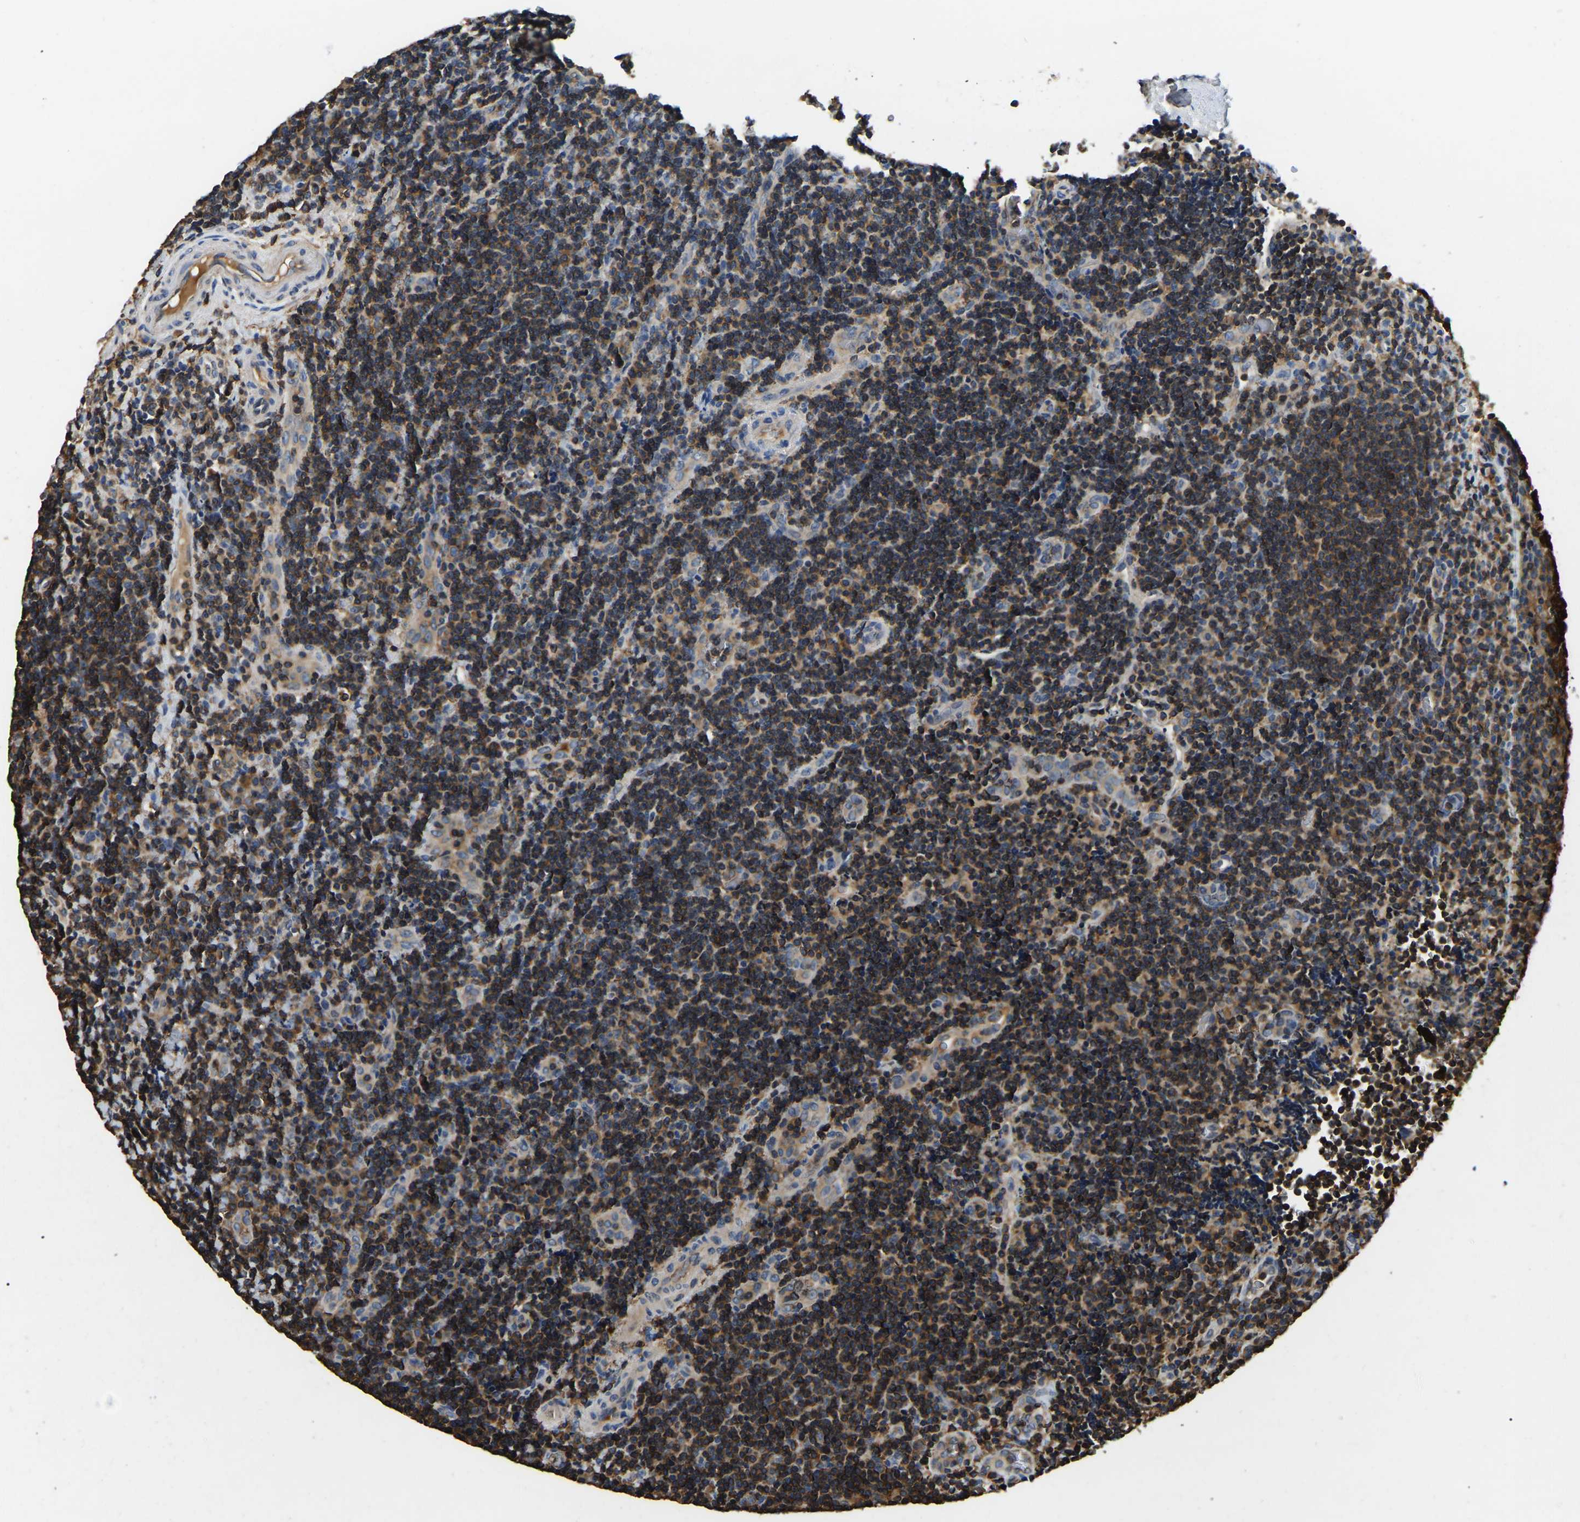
{"staining": {"intensity": "moderate", "quantity": ">75%", "location": "cytoplasmic/membranous"}, "tissue": "lymphoma", "cell_type": "Tumor cells", "image_type": "cancer", "snomed": [{"axis": "morphology", "description": "Malignant lymphoma, non-Hodgkin's type, High grade"}, {"axis": "topography", "description": "Tonsil"}], "caption": "The image reveals staining of lymphoma, revealing moderate cytoplasmic/membranous protein expression (brown color) within tumor cells. The protein is shown in brown color, while the nuclei are stained blue.", "gene": "SMPD2", "patient": {"sex": "female", "age": 36}}